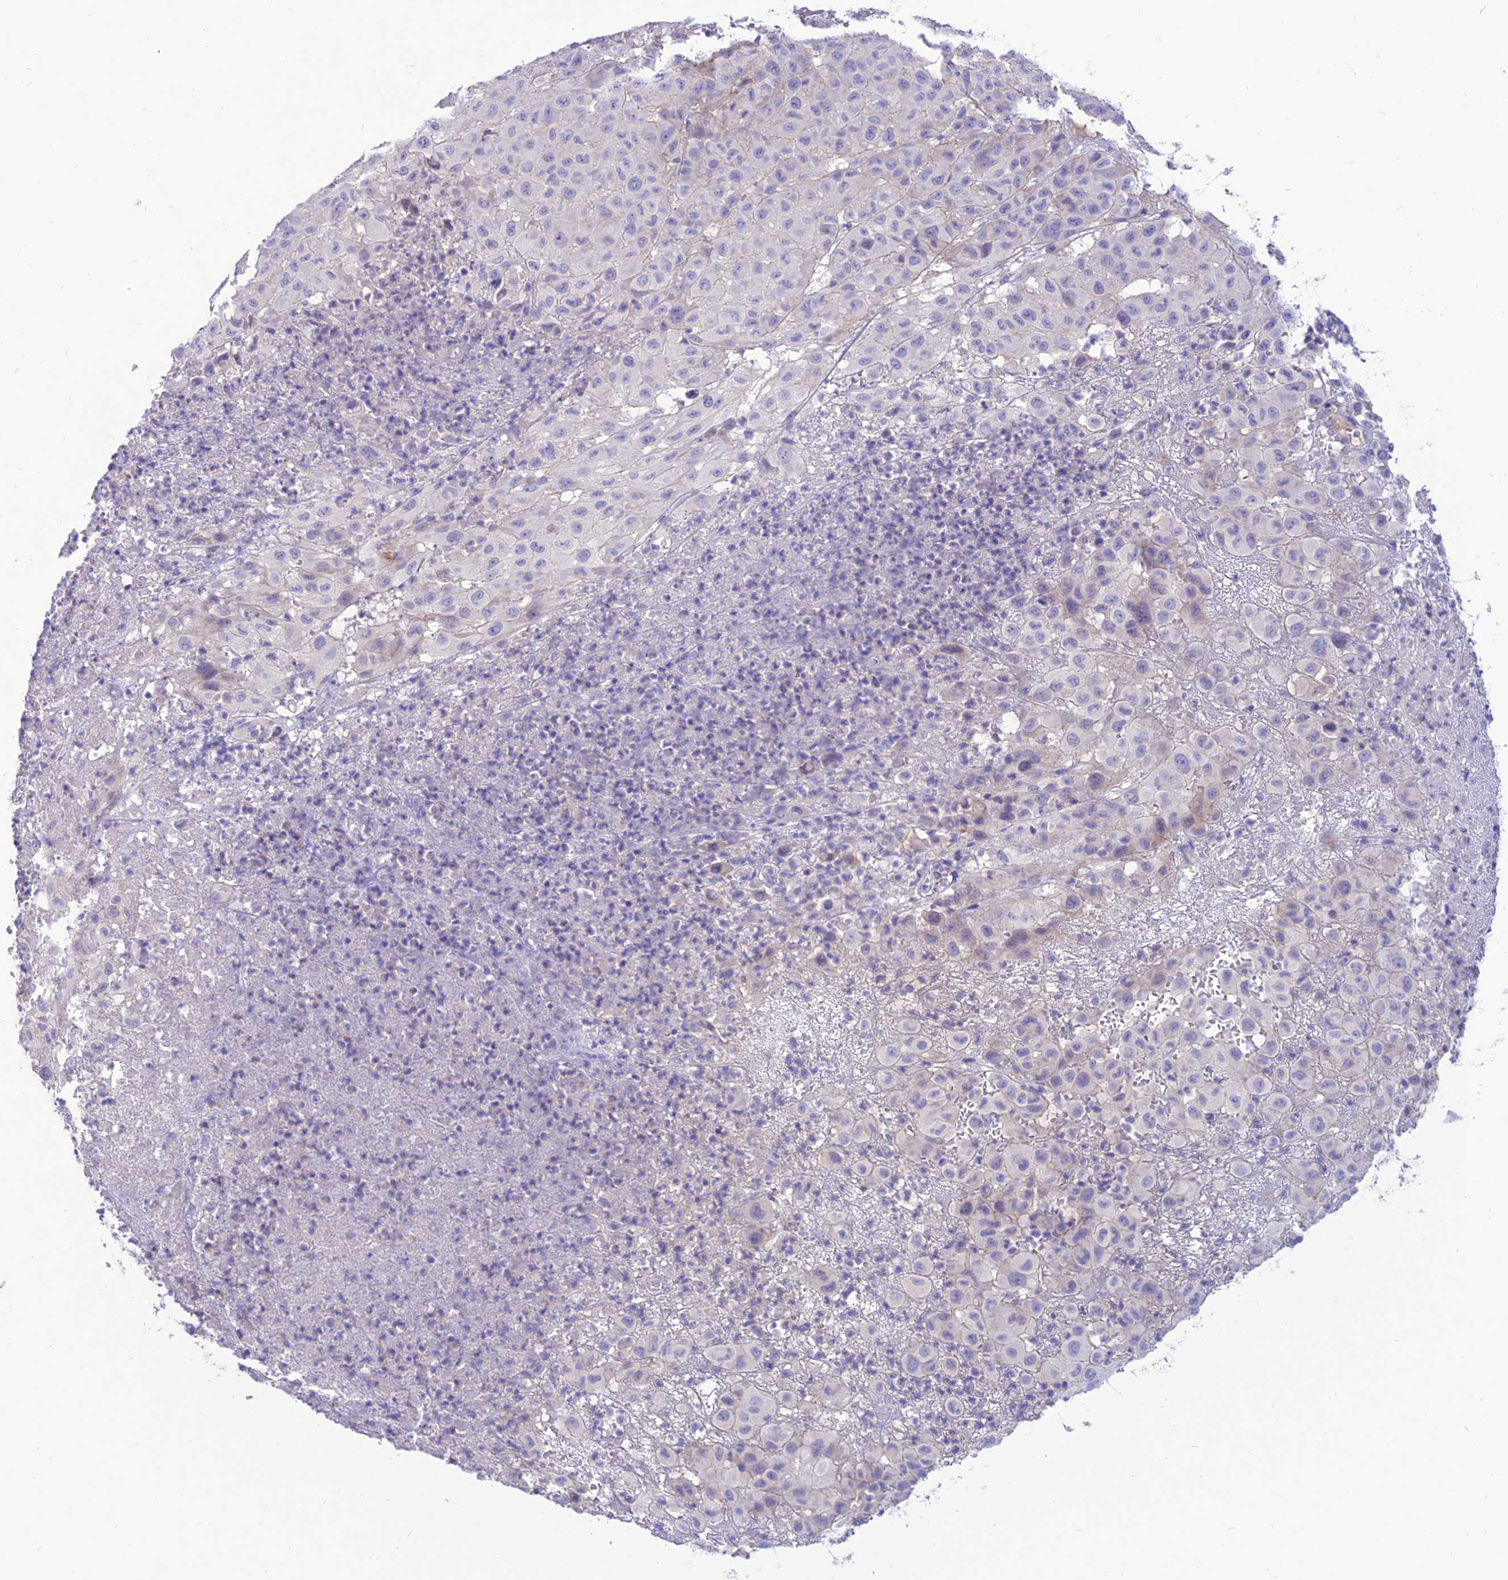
{"staining": {"intensity": "negative", "quantity": "none", "location": "none"}, "tissue": "melanoma", "cell_type": "Tumor cells", "image_type": "cancer", "snomed": [{"axis": "morphology", "description": "Malignant melanoma, NOS"}, {"axis": "topography", "description": "Skin"}], "caption": "Malignant melanoma stained for a protein using immunohistochemistry shows no expression tumor cells.", "gene": "TEKT3", "patient": {"sex": "male", "age": 73}}